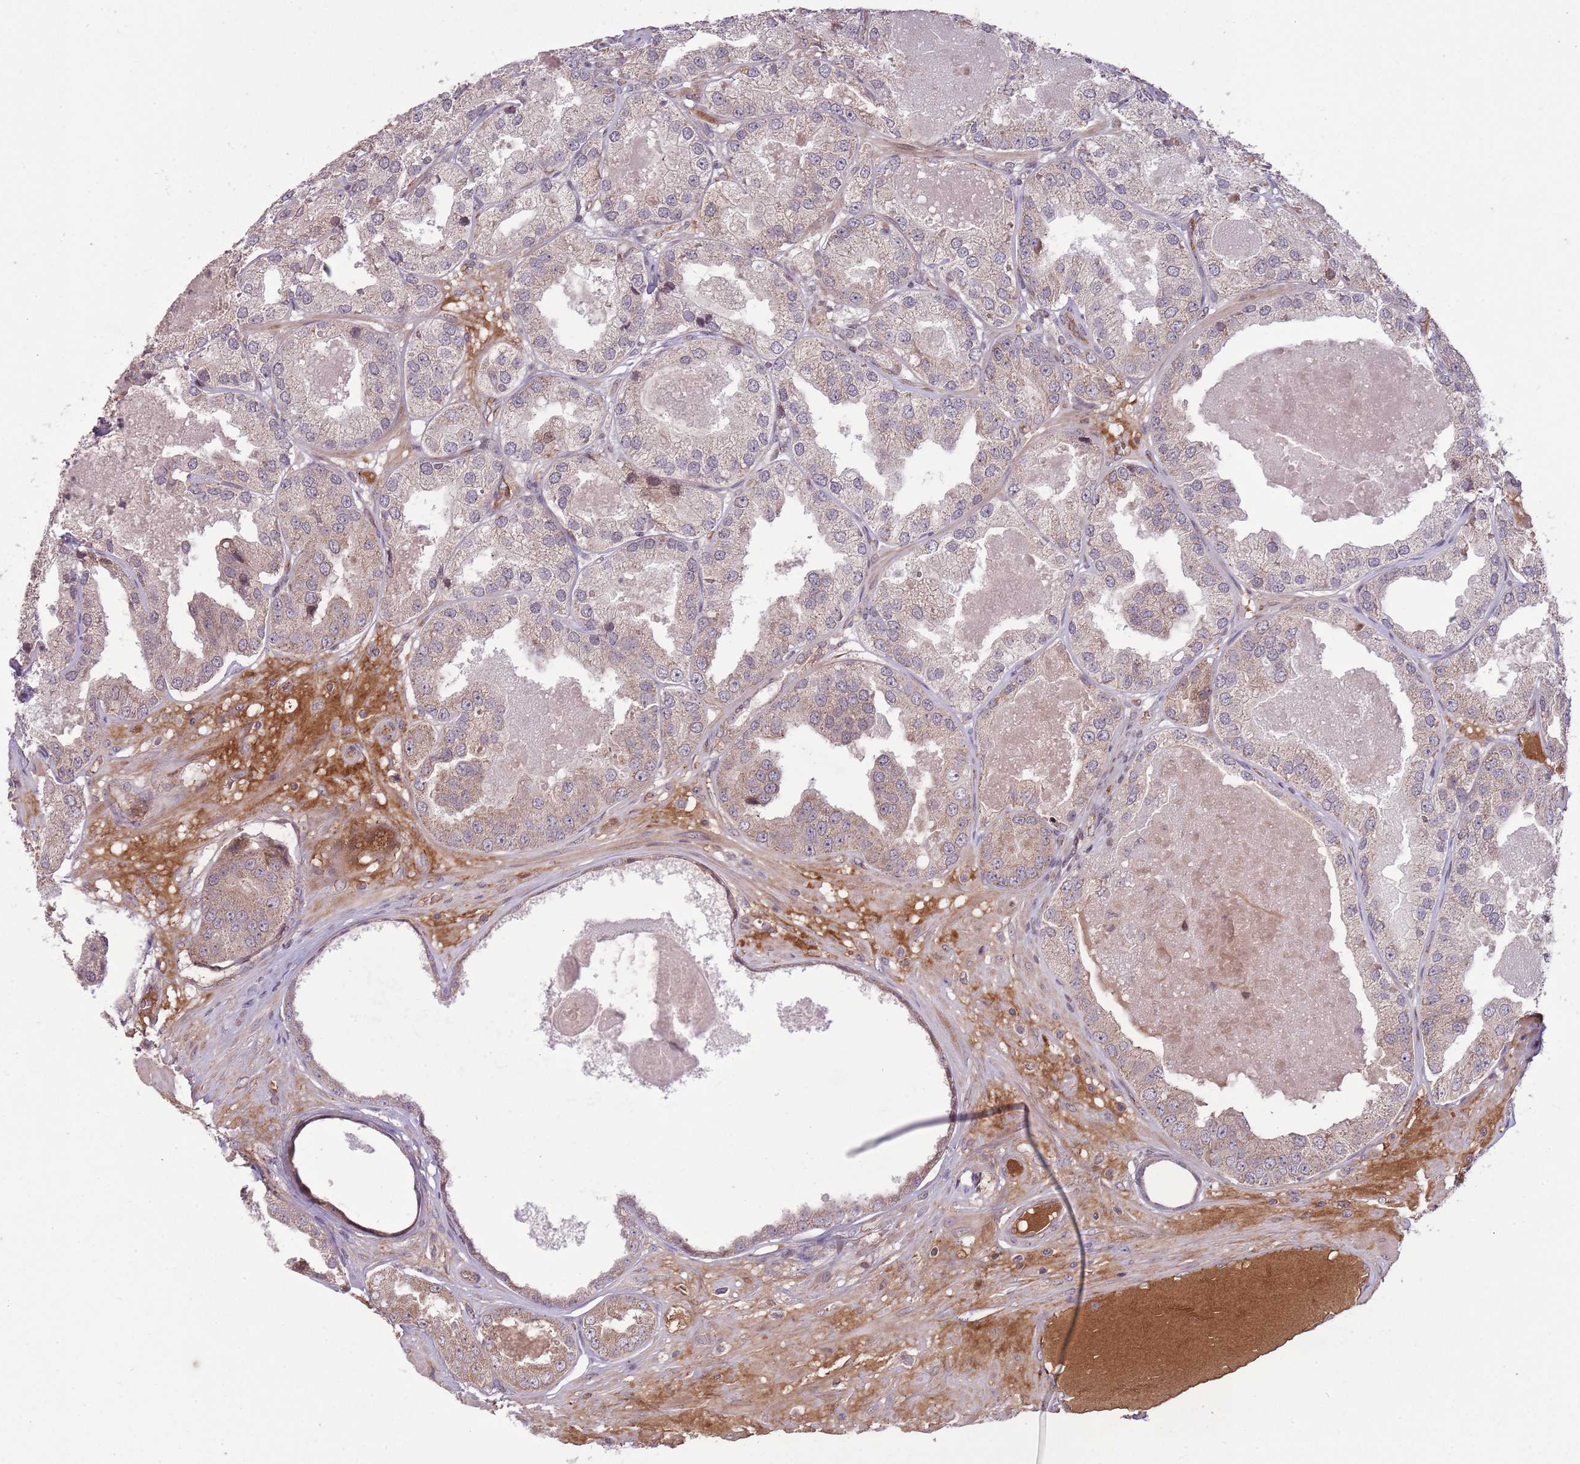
{"staining": {"intensity": "weak", "quantity": "25%-75%", "location": "cytoplasmic/membranous"}, "tissue": "prostate cancer", "cell_type": "Tumor cells", "image_type": "cancer", "snomed": [{"axis": "morphology", "description": "Adenocarcinoma, High grade"}, {"axis": "topography", "description": "Prostate"}], "caption": "Prostate cancer (adenocarcinoma (high-grade)) stained with a brown dye exhibits weak cytoplasmic/membranous positive staining in about 25%-75% of tumor cells.", "gene": "DPP10", "patient": {"sex": "male", "age": 63}}